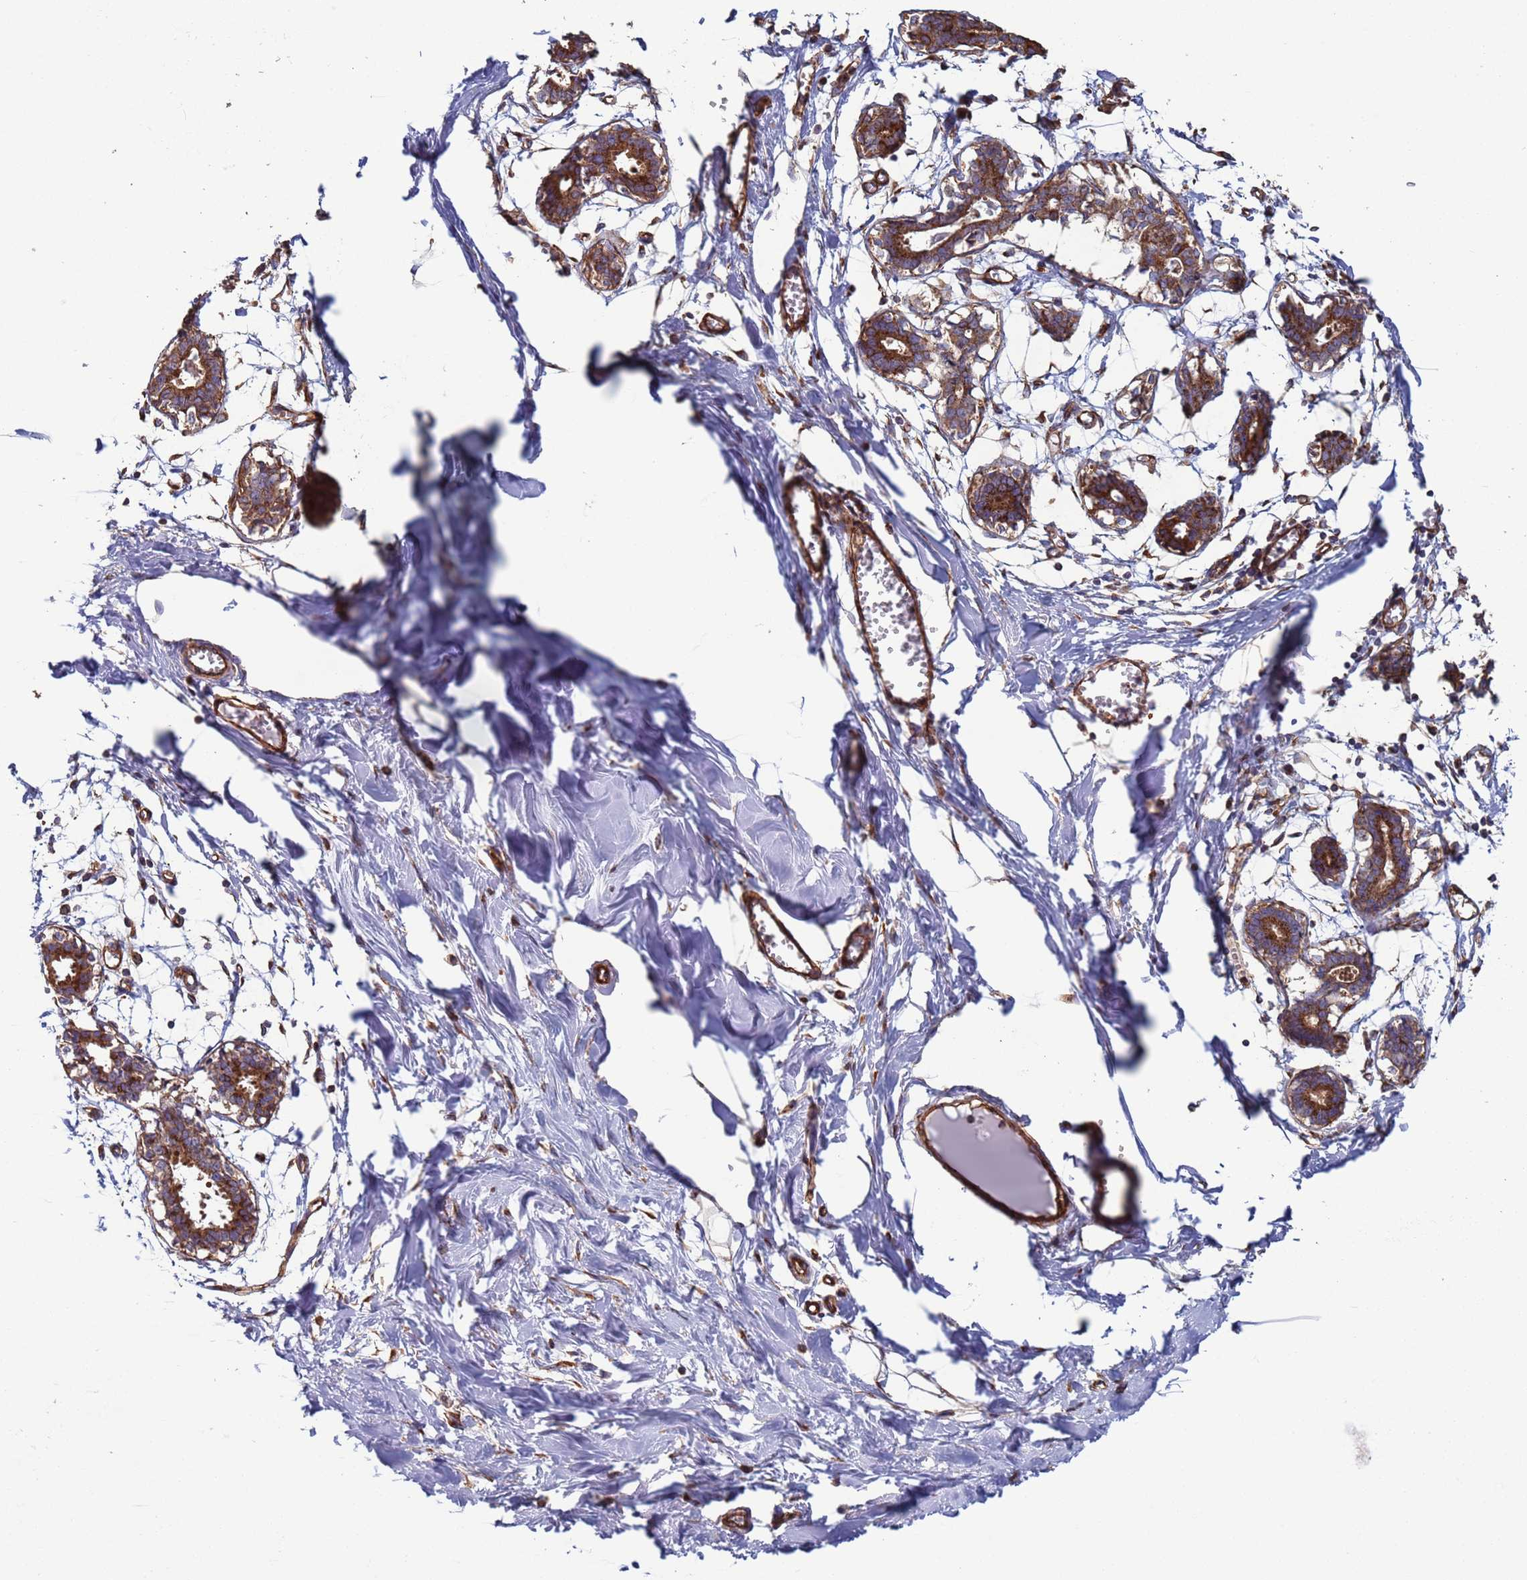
{"staining": {"intensity": "negative", "quantity": "none", "location": "none"}, "tissue": "breast", "cell_type": "Adipocytes", "image_type": "normal", "snomed": [{"axis": "morphology", "description": "Normal tissue, NOS"}, {"axis": "topography", "description": "Breast"}], "caption": "This is an IHC micrograph of normal breast. There is no staining in adipocytes.", "gene": "ZBTB39", "patient": {"sex": "female", "age": 27}}